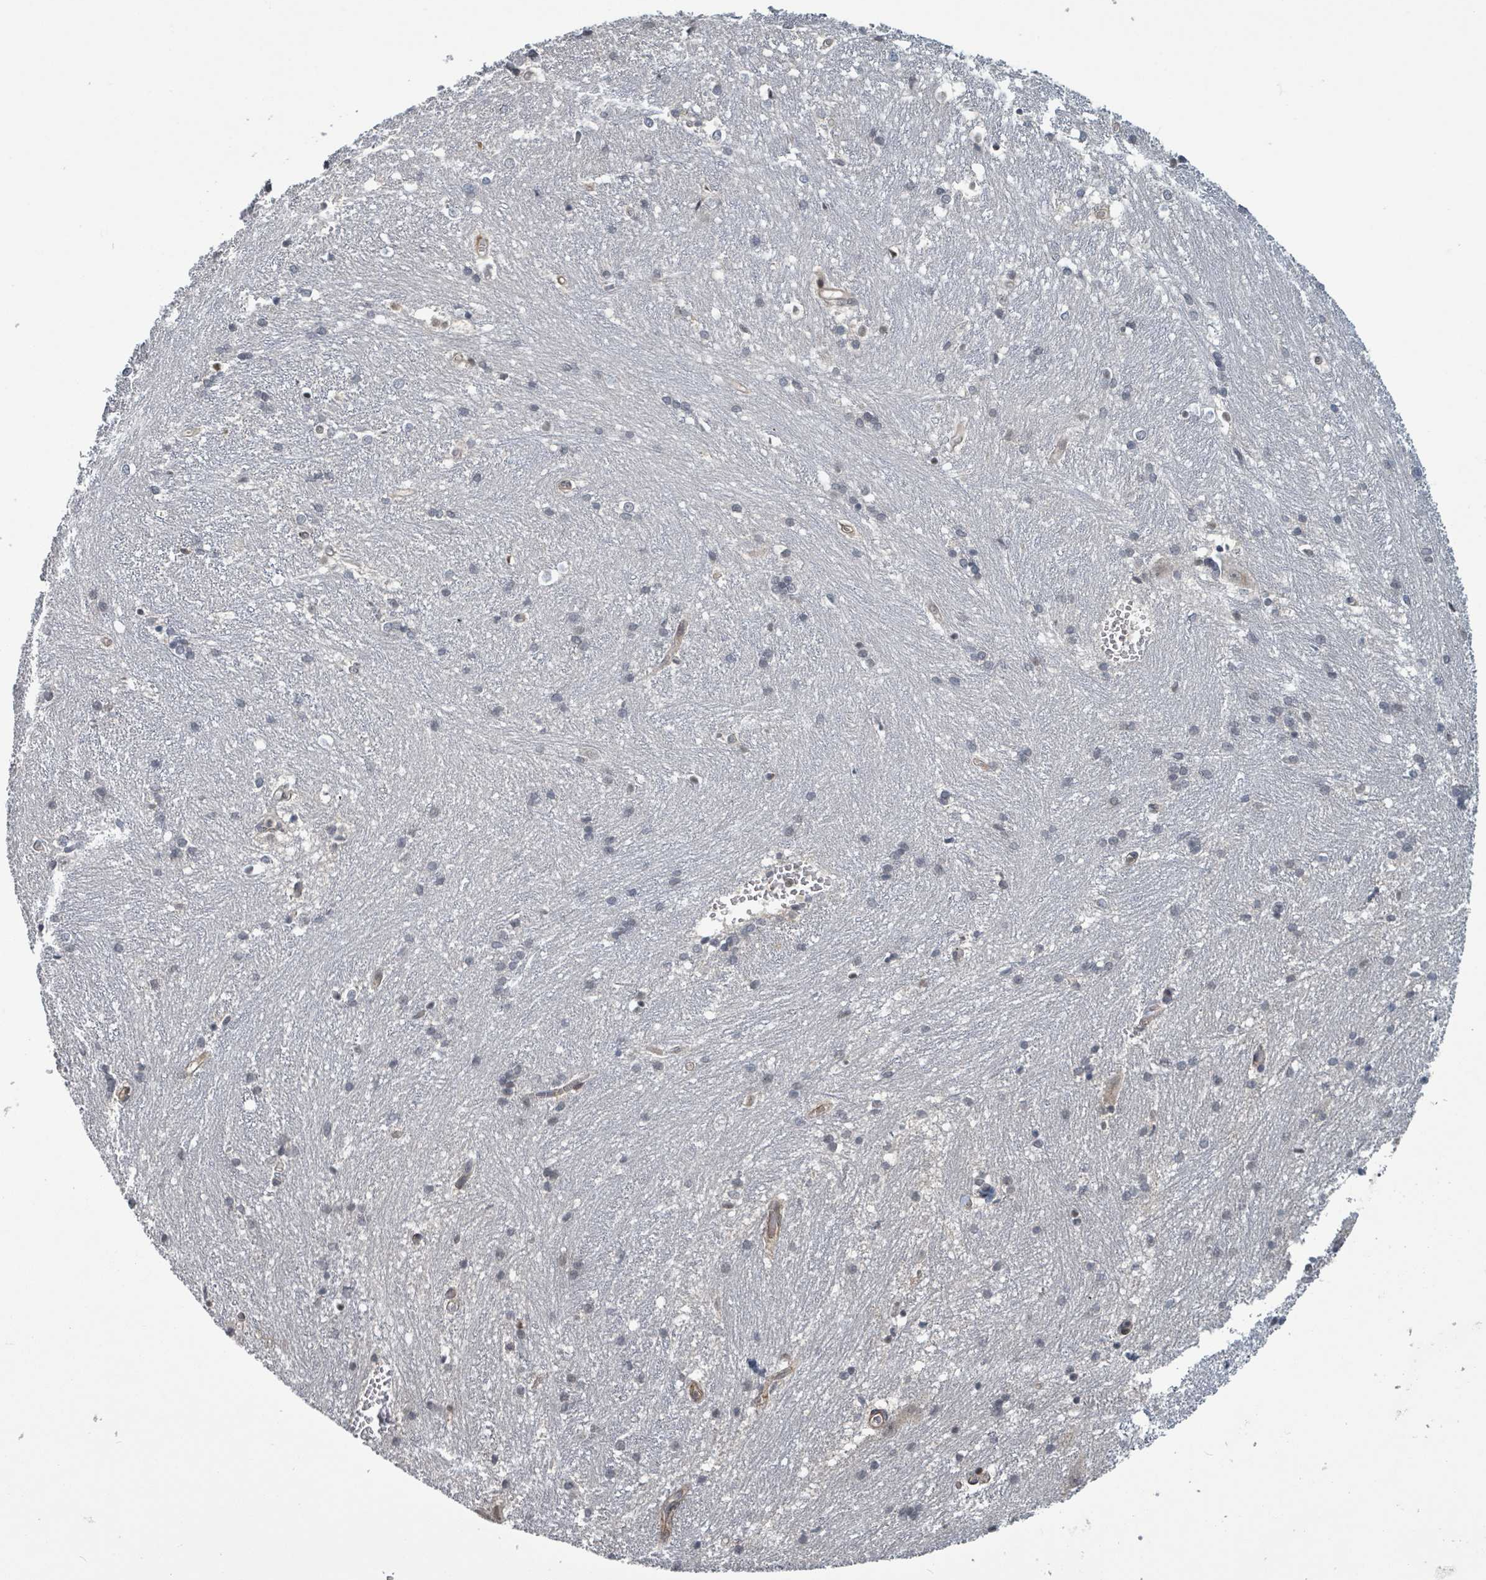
{"staining": {"intensity": "moderate", "quantity": "<25%", "location": "nuclear"}, "tissue": "caudate", "cell_type": "Glial cells", "image_type": "normal", "snomed": [{"axis": "morphology", "description": "Normal tissue, NOS"}, {"axis": "topography", "description": "Lateral ventricle wall"}], "caption": "Glial cells demonstrate low levels of moderate nuclear positivity in about <25% of cells in unremarkable human caudate. Nuclei are stained in blue.", "gene": "GTF3C1", "patient": {"sex": "male", "age": 37}}